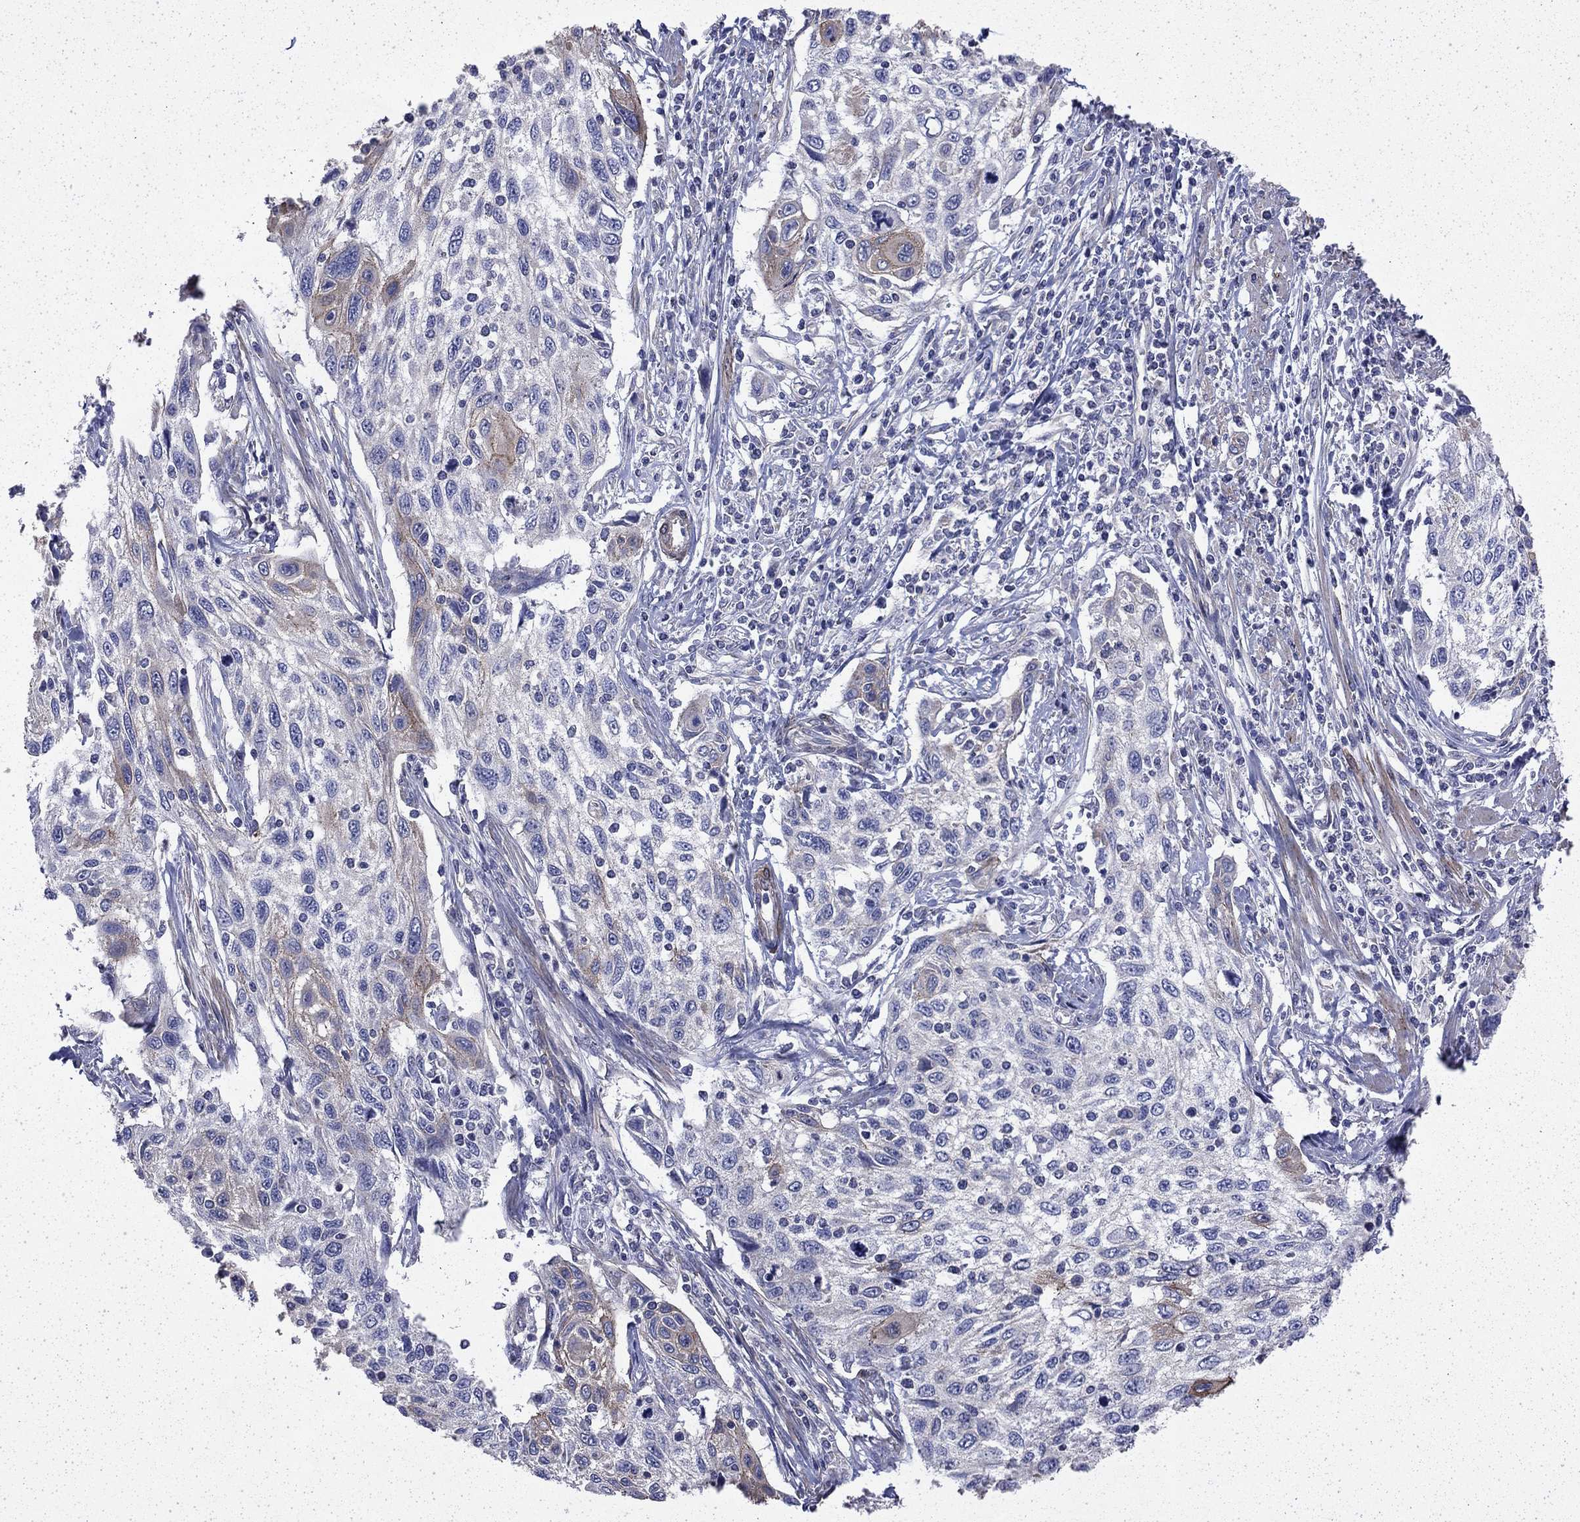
{"staining": {"intensity": "weak", "quantity": "<25%", "location": "cytoplasmic/membranous"}, "tissue": "cervical cancer", "cell_type": "Tumor cells", "image_type": "cancer", "snomed": [{"axis": "morphology", "description": "Squamous cell carcinoma, NOS"}, {"axis": "topography", "description": "Cervix"}], "caption": "Tumor cells are negative for protein expression in human cervical squamous cell carcinoma.", "gene": "DTNA", "patient": {"sex": "female", "age": 70}}